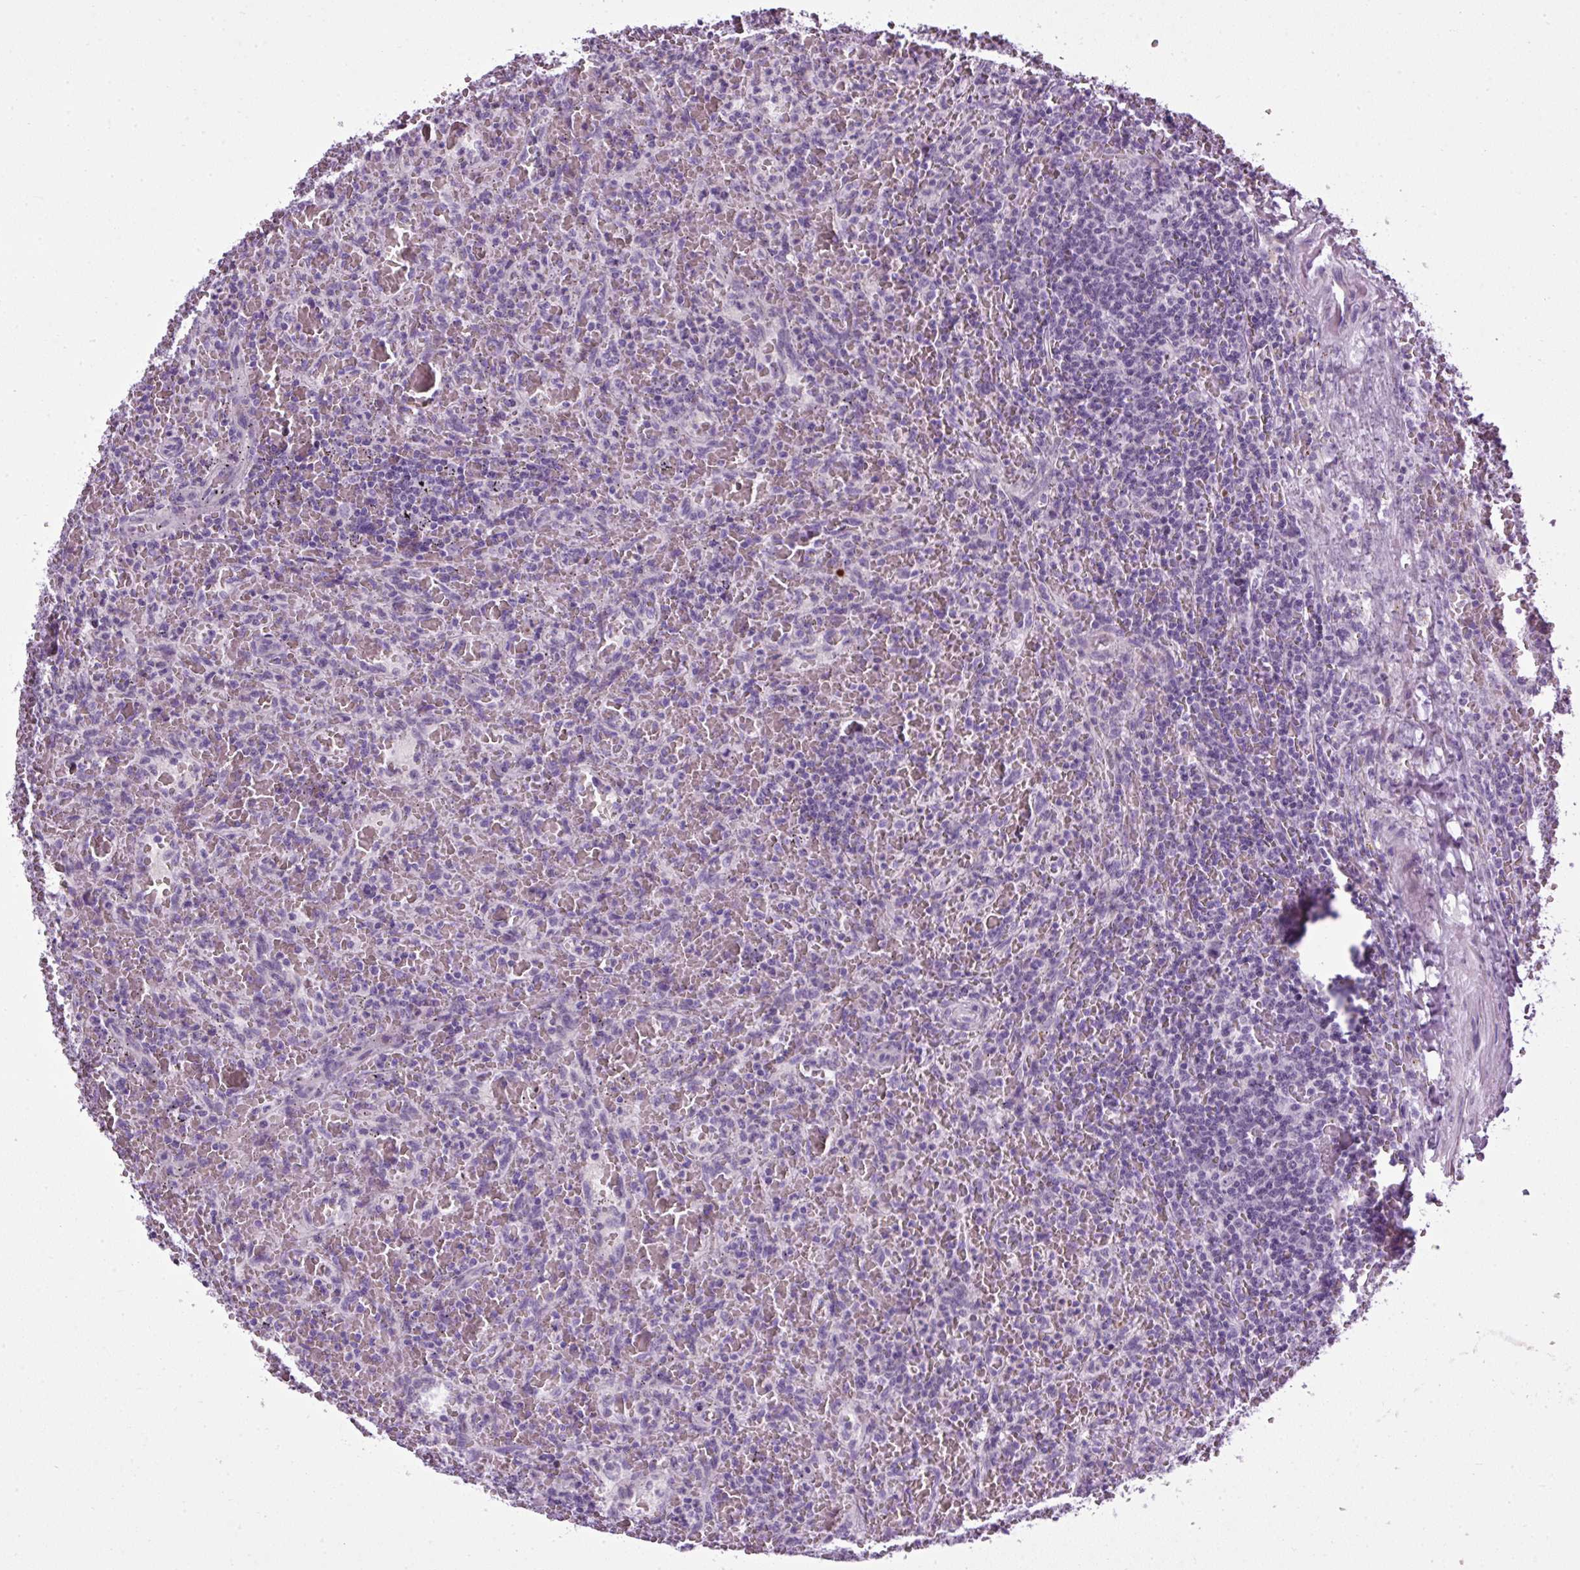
{"staining": {"intensity": "negative", "quantity": "none", "location": "none"}, "tissue": "lymphoma", "cell_type": "Tumor cells", "image_type": "cancer", "snomed": [{"axis": "morphology", "description": "Malignant lymphoma, non-Hodgkin's type, Low grade"}, {"axis": "topography", "description": "Spleen"}], "caption": "Photomicrograph shows no significant protein expression in tumor cells of low-grade malignant lymphoma, non-Hodgkin's type. (Immunohistochemistry, brightfield microscopy, high magnification).", "gene": "A1CF", "patient": {"sex": "female", "age": 64}}